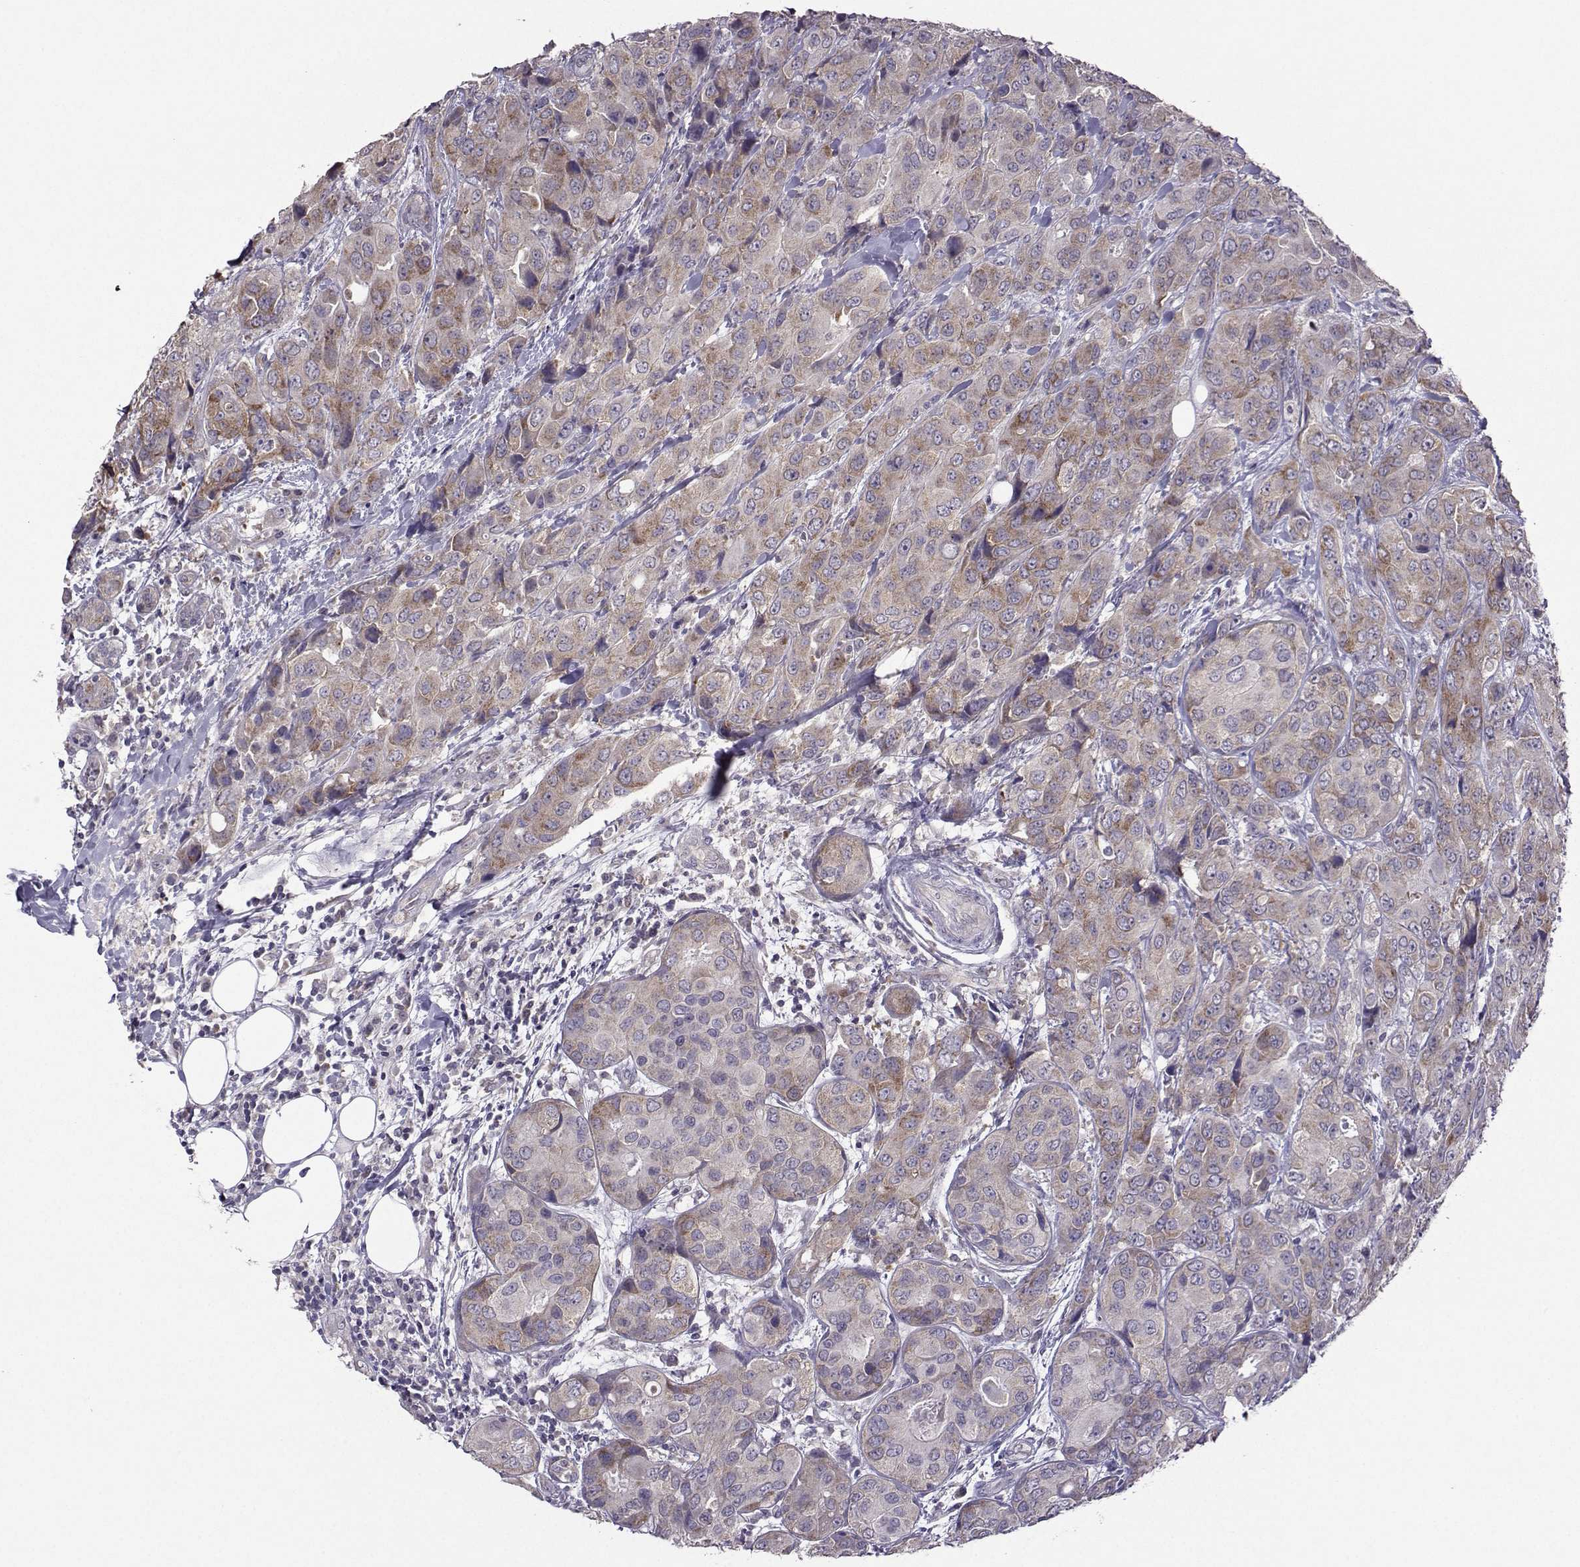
{"staining": {"intensity": "weak", "quantity": ">75%", "location": "cytoplasmic/membranous"}, "tissue": "breast cancer", "cell_type": "Tumor cells", "image_type": "cancer", "snomed": [{"axis": "morphology", "description": "Duct carcinoma"}, {"axis": "topography", "description": "Breast"}], "caption": "Approximately >75% of tumor cells in breast cancer display weak cytoplasmic/membranous protein staining as visualized by brown immunohistochemical staining.", "gene": "DDX20", "patient": {"sex": "female", "age": 43}}